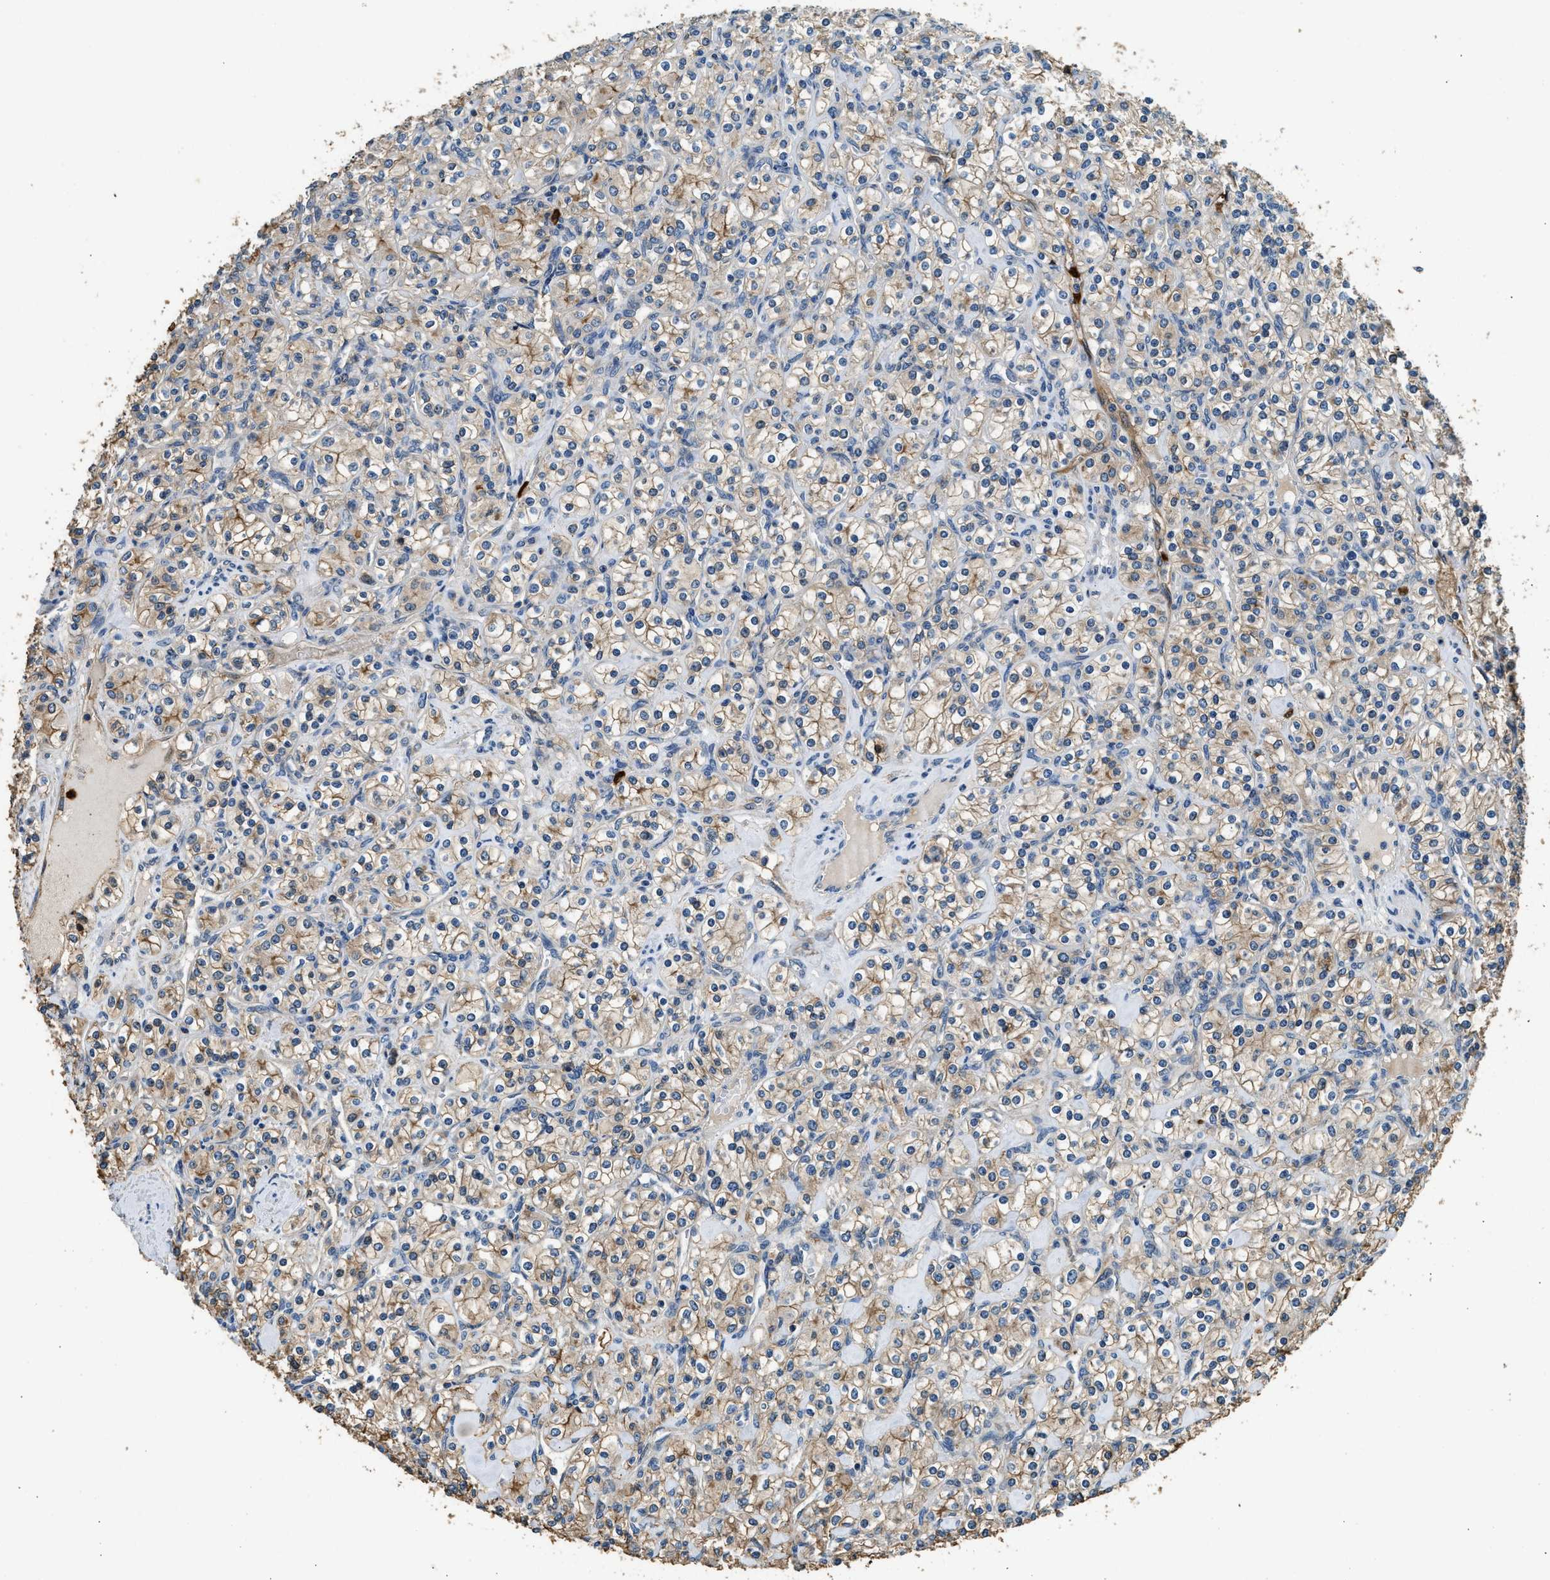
{"staining": {"intensity": "moderate", "quantity": ">75%", "location": "cytoplasmic/membranous"}, "tissue": "renal cancer", "cell_type": "Tumor cells", "image_type": "cancer", "snomed": [{"axis": "morphology", "description": "Adenocarcinoma, NOS"}, {"axis": "topography", "description": "Kidney"}], "caption": "A high-resolution photomicrograph shows immunohistochemistry staining of renal cancer, which shows moderate cytoplasmic/membranous expression in approximately >75% of tumor cells.", "gene": "ANXA3", "patient": {"sex": "male", "age": 77}}